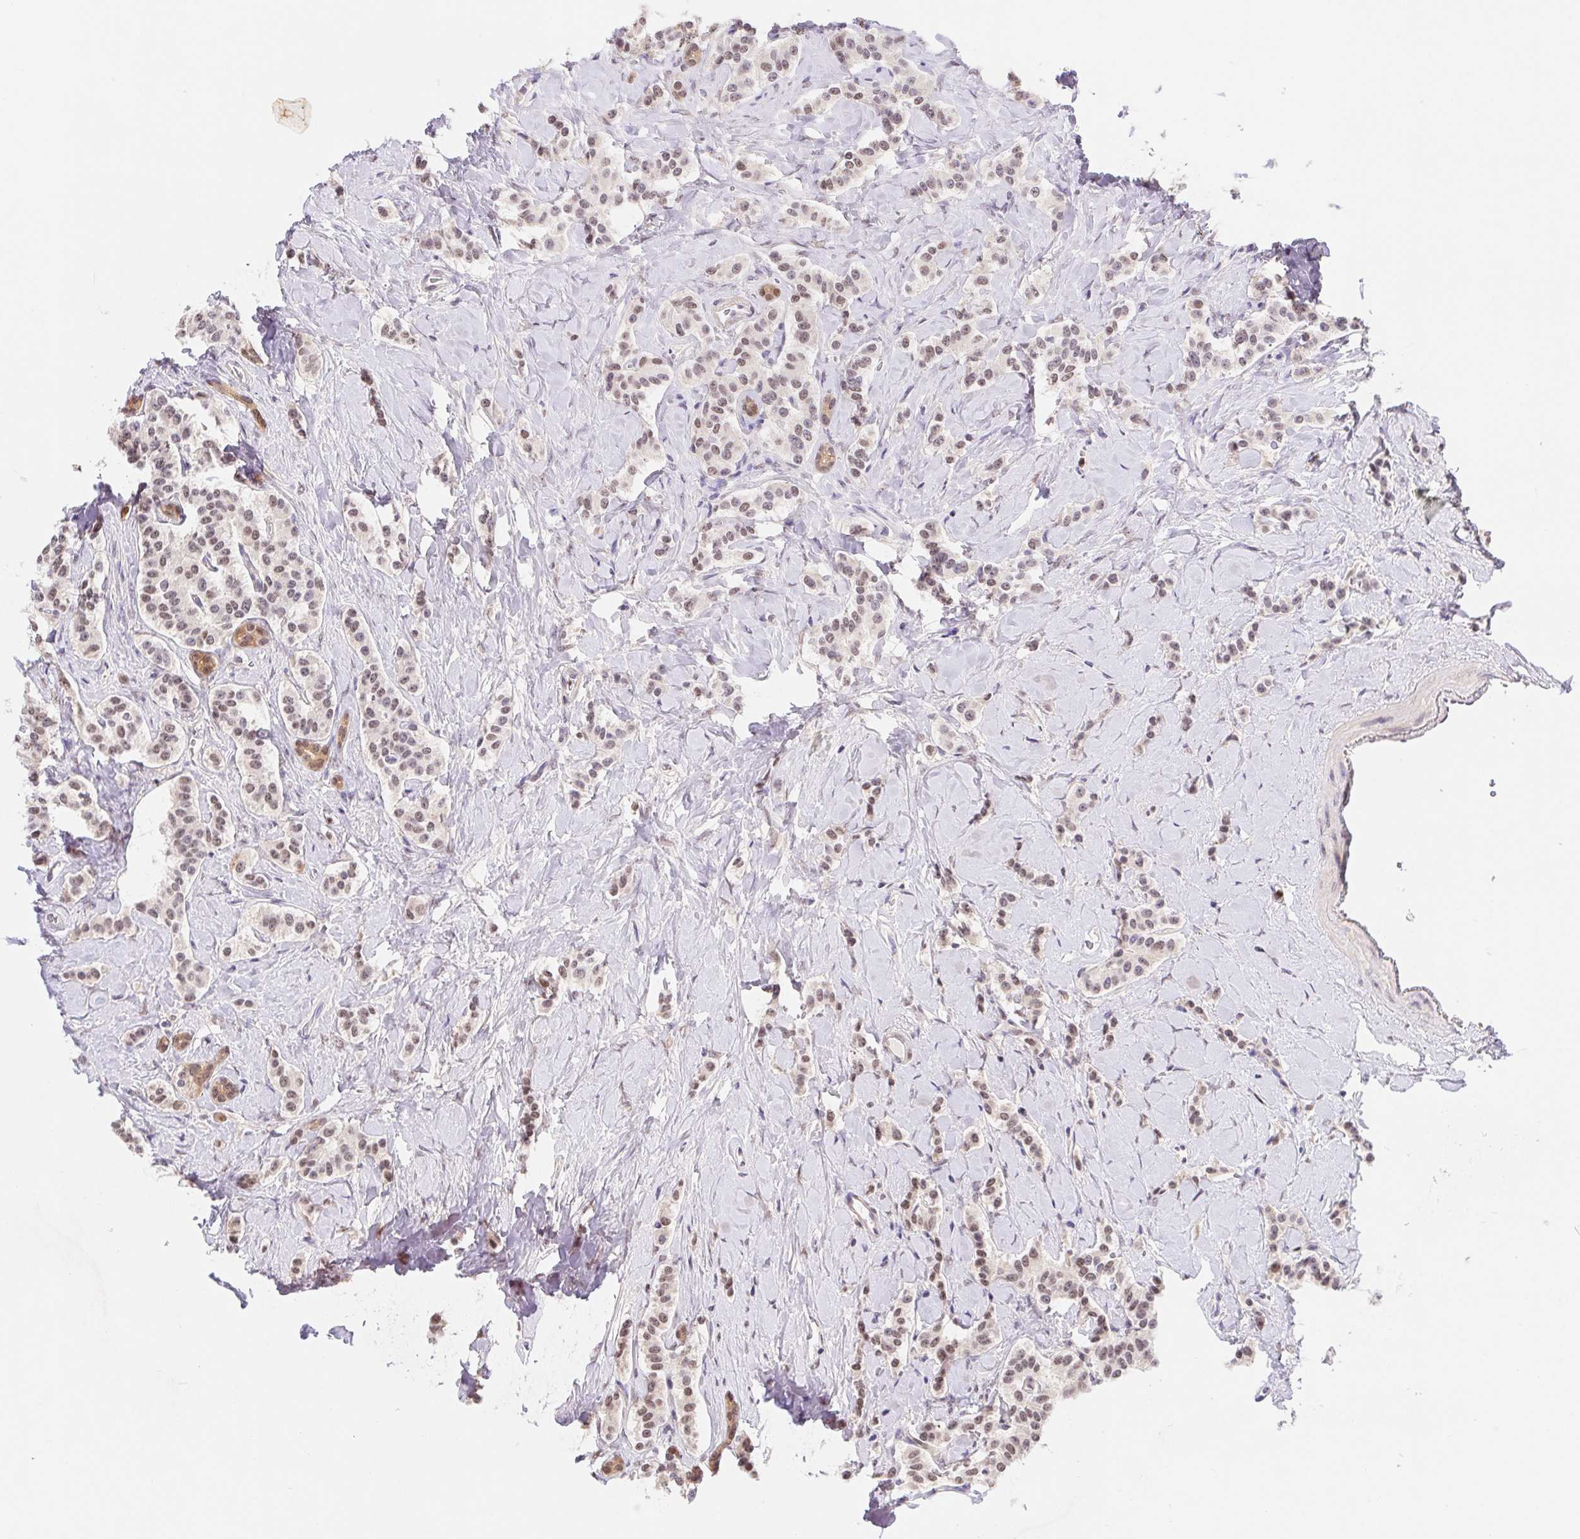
{"staining": {"intensity": "weak", "quantity": ">75%", "location": "nuclear"}, "tissue": "carcinoid", "cell_type": "Tumor cells", "image_type": "cancer", "snomed": [{"axis": "morphology", "description": "Normal tissue, NOS"}, {"axis": "morphology", "description": "Carcinoid, malignant, NOS"}, {"axis": "topography", "description": "Pancreas"}], "caption": "The histopathology image displays immunohistochemical staining of carcinoid (malignant). There is weak nuclear expression is present in approximately >75% of tumor cells. (DAB = brown stain, brightfield microscopy at high magnification).", "gene": "L3MBTL4", "patient": {"sex": "male", "age": 36}}